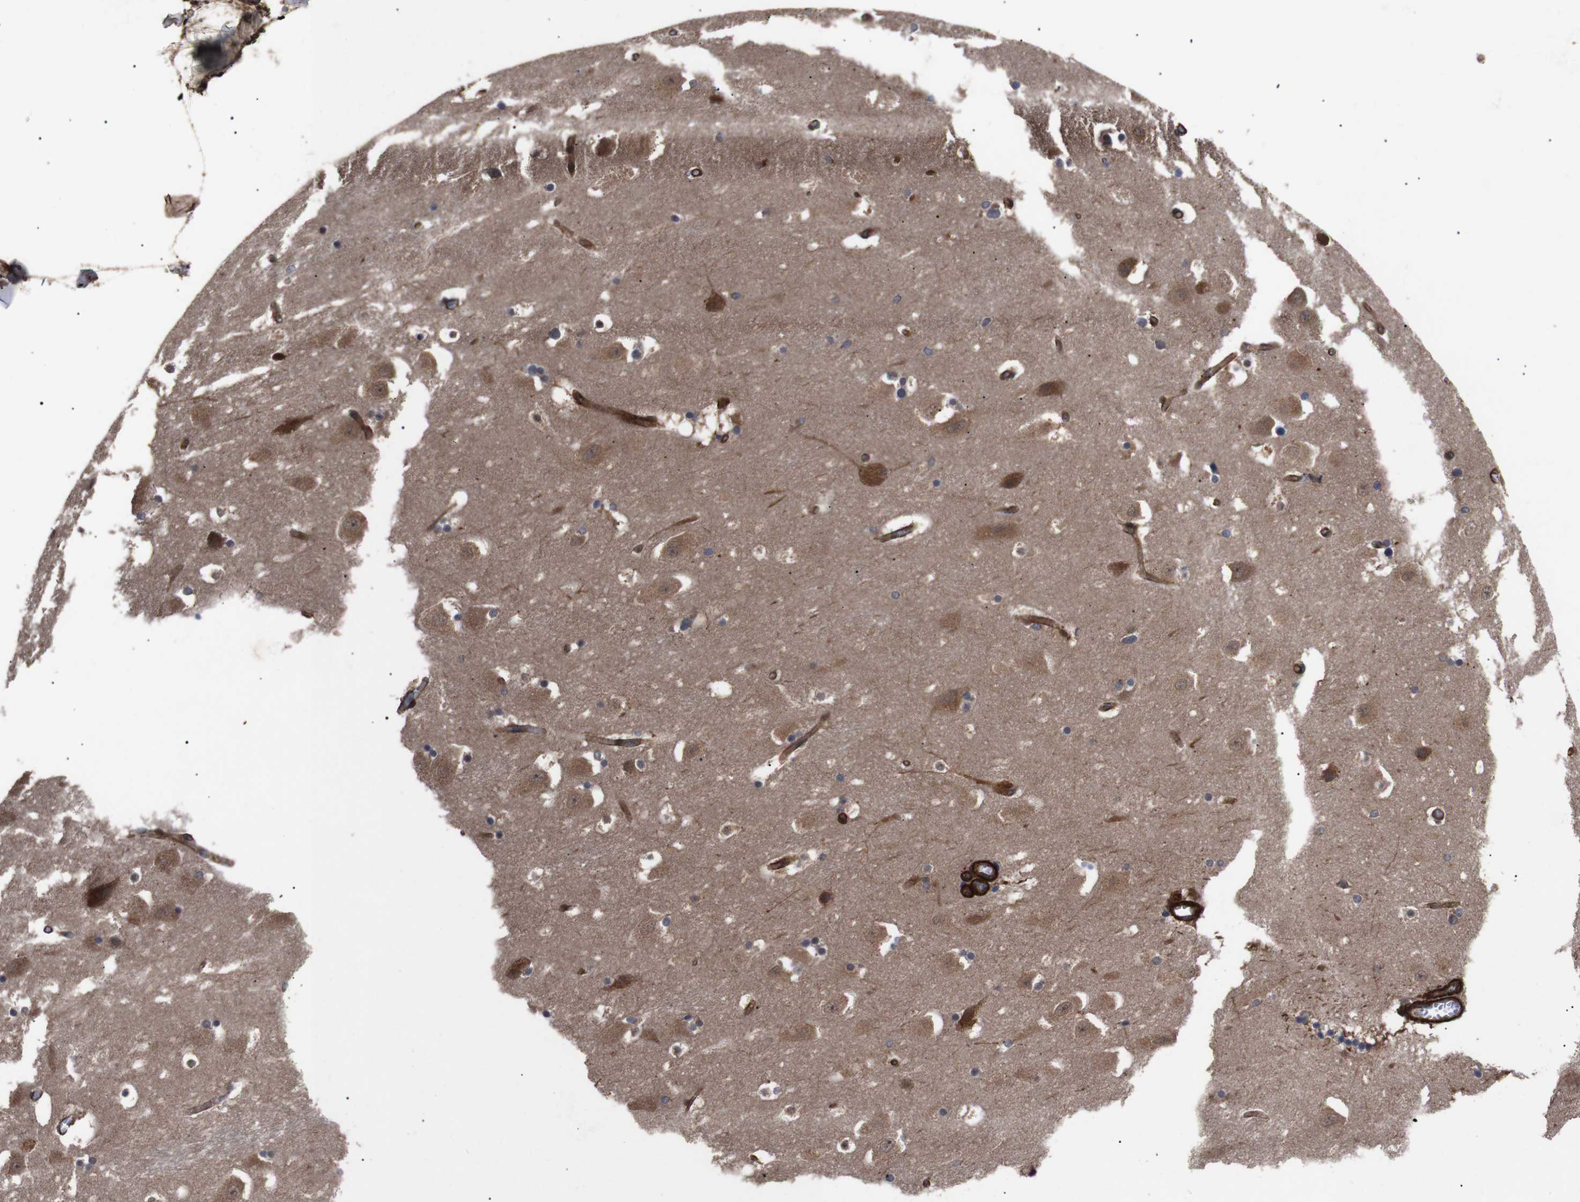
{"staining": {"intensity": "moderate", "quantity": "25%-75%", "location": "cytoplasmic/membranous"}, "tissue": "hippocampus", "cell_type": "Glial cells", "image_type": "normal", "snomed": [{"axis": "morphology", "description": "Normal tissue, NOS"}, {"axis": "topography", "description": "Hippocampus"}], "caption": "The image shows immunohistochemical staining of unremarkable hippocampus. There is moderate cytoplasmic/membranous staining is identified in about 25%-75% of glial cells. (brown staining indicates protein expression, while blue staining denotes nuclei).", "gene": "PAWR", "patient": {"sex": "male", "age": 45}}